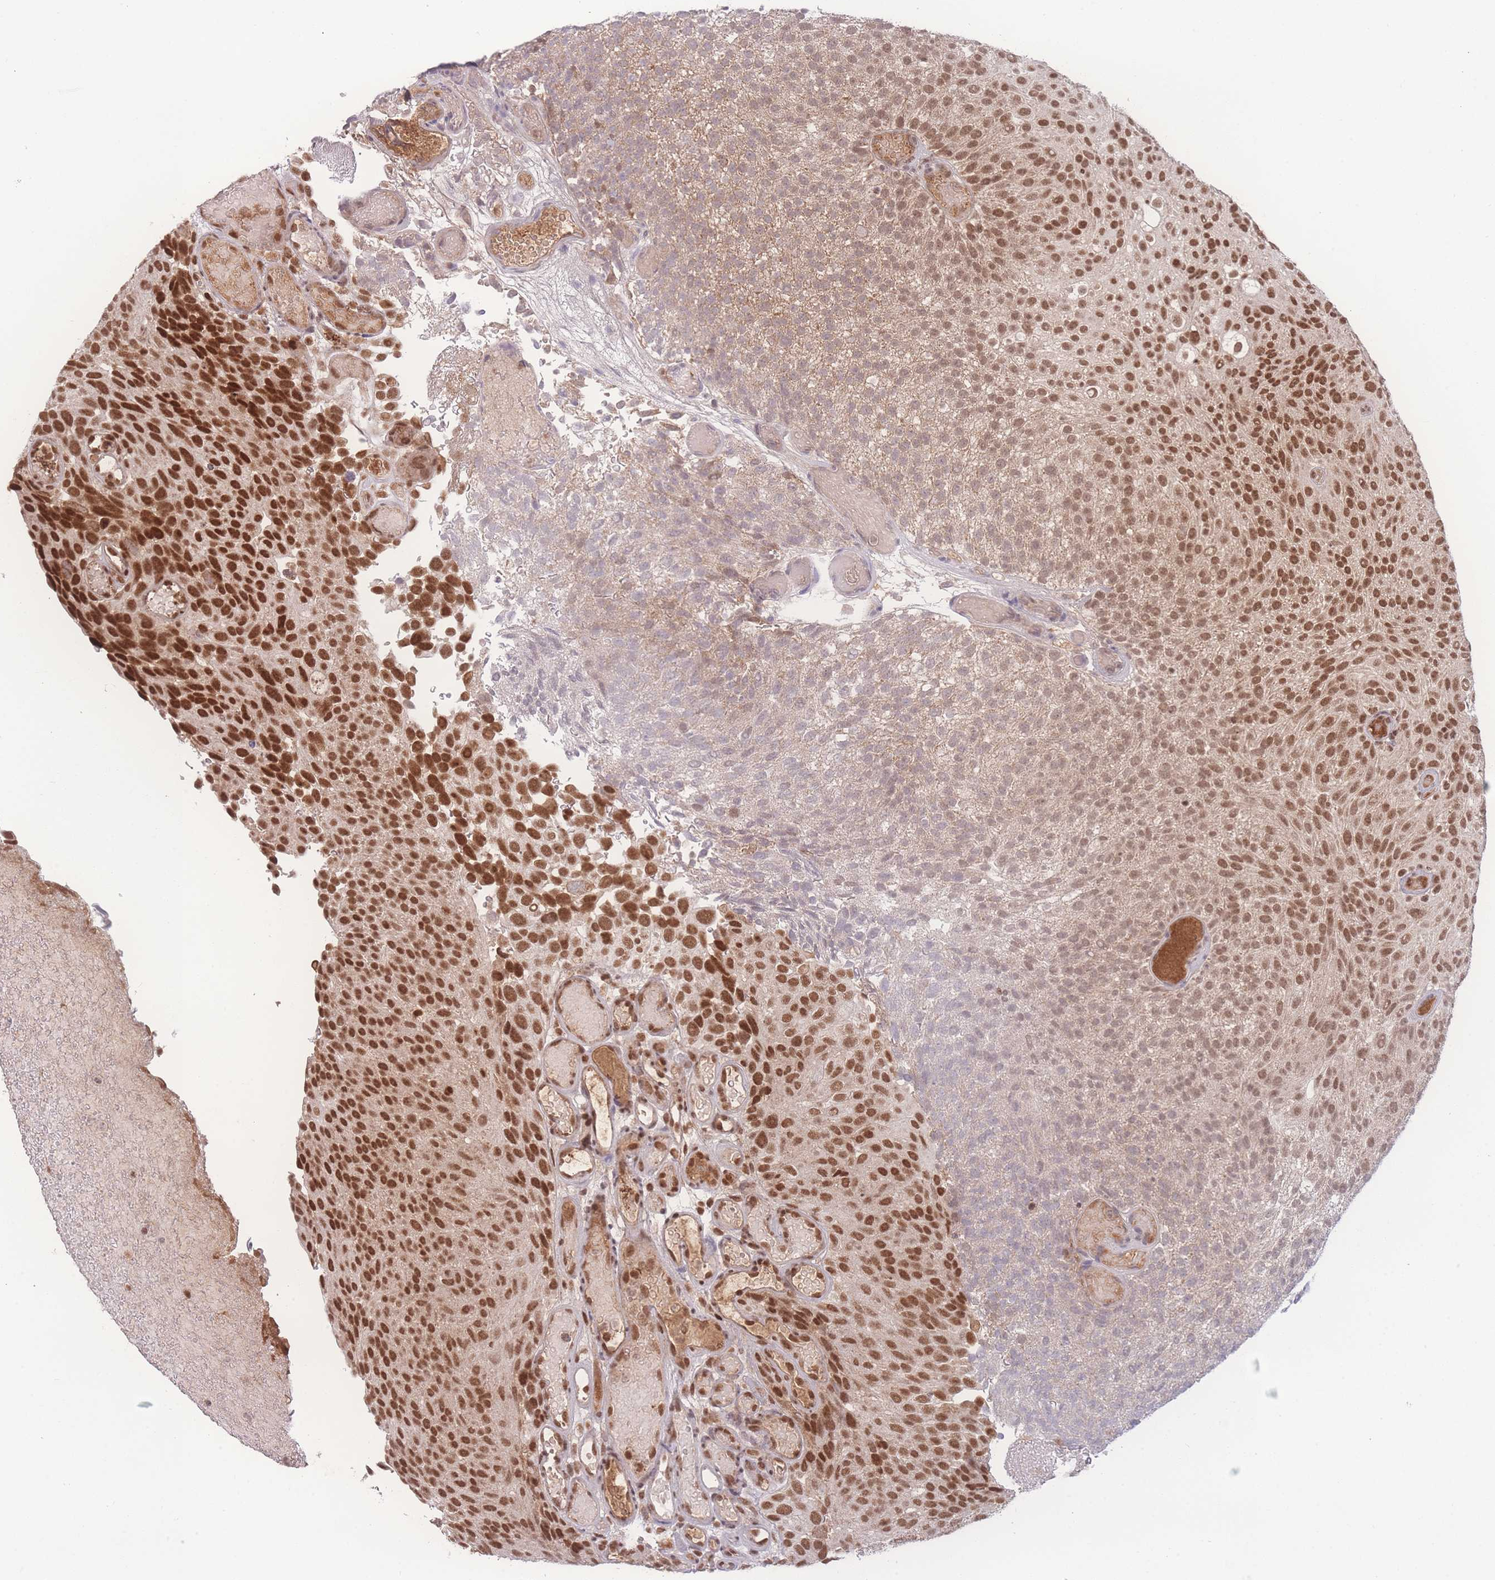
{"staining": {"intensity": "strong", "quantity": ">75%", "location": "nuclear"}, "tissue": "urothelial cancer", "cell_type": "Tumor cells", "image_type": "cancer", "snomed": [{"axis": "morphology", "description": "Urothelial carcinoma, Low grade"}, {"axis": "topography", "description": "Urinary bladder"}], "caption": "Human low-grade urothelial carcinoma stained with a protein marker shows strong staining in tumor cells.", "gene": "RAVER1", "patient": {"sex": "male", "age": 78}}